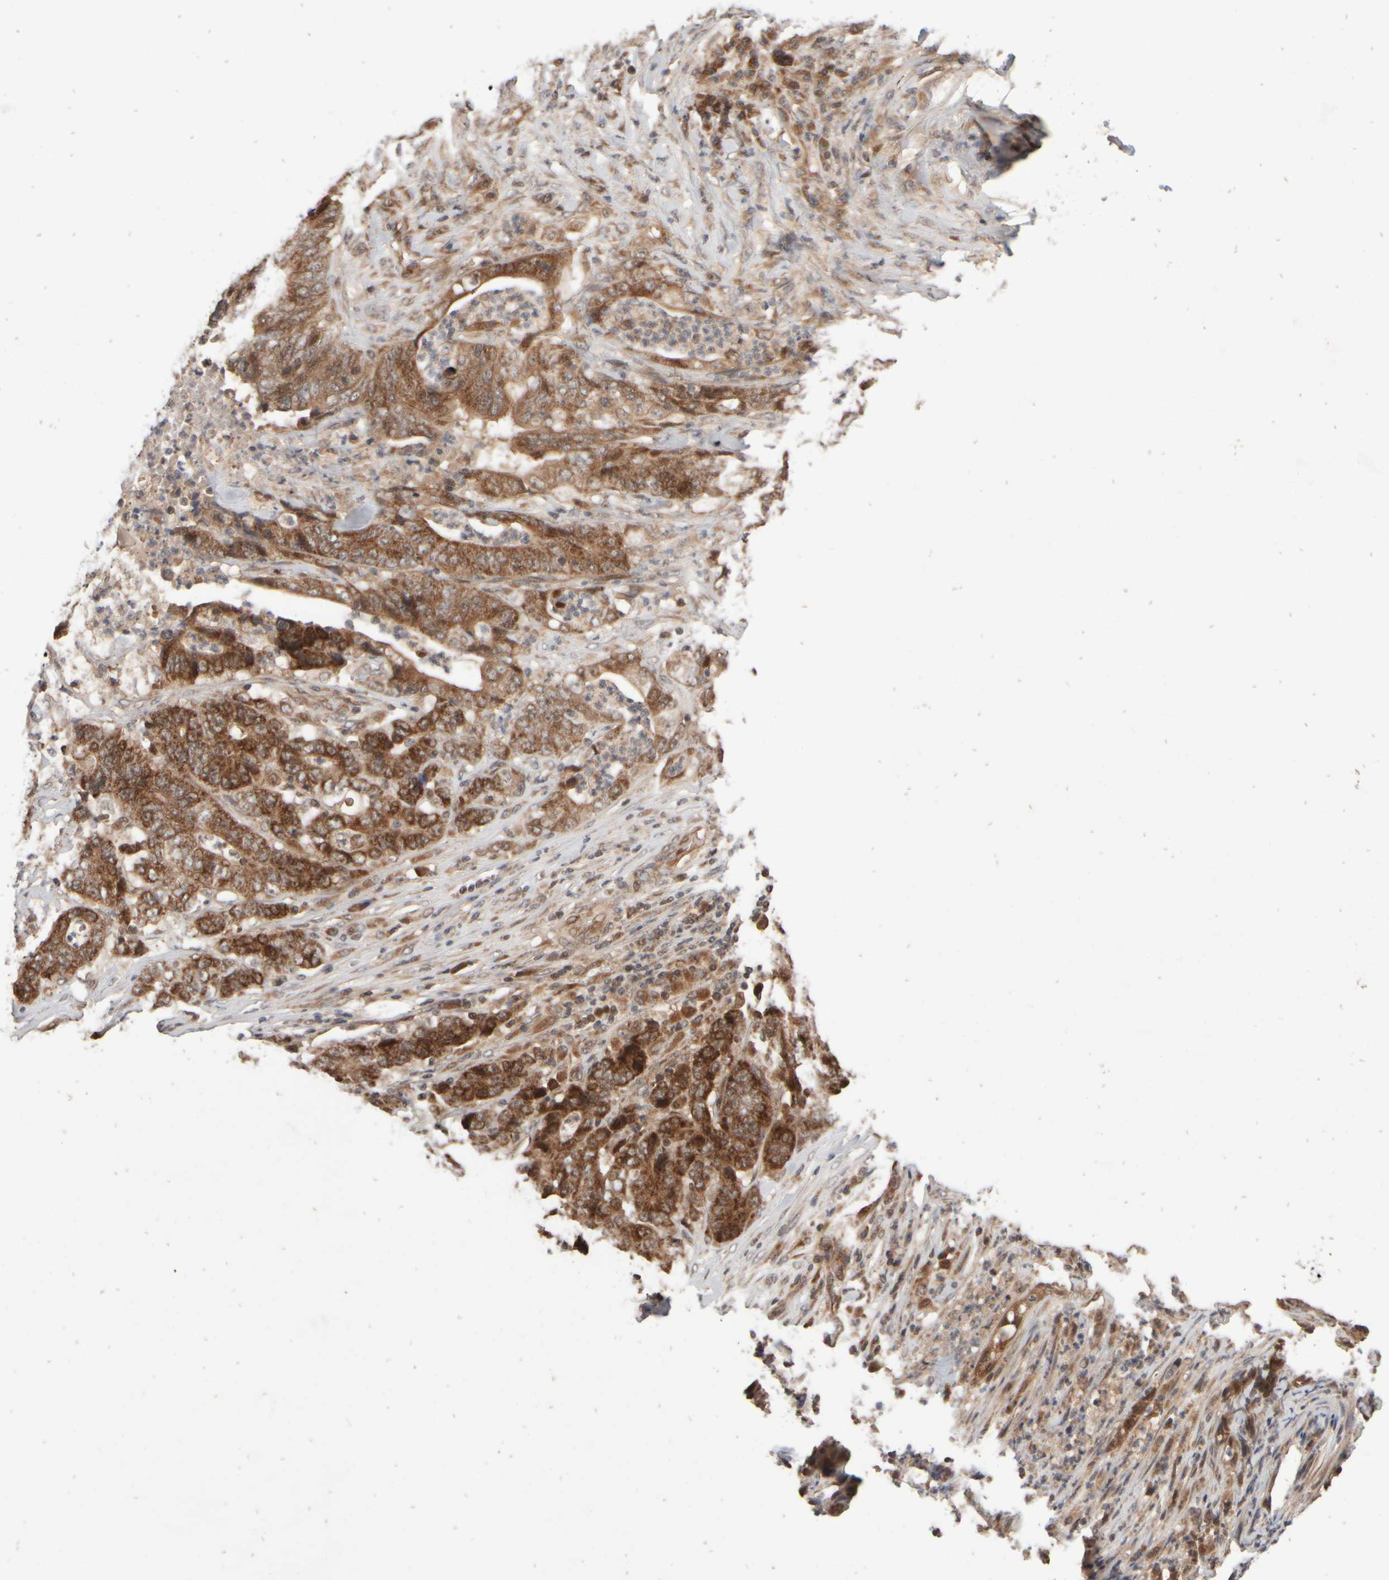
{"staining": {"intensity": "strong", "quantity": ">75%", "location": "cytoplasmic/membranous,nuclear"}, "tissue": "stomach cancer", "cell_type": "Tumor cells", "image_type": "cancer", "snomed": [{"axis": "morphology", "description": "Adenocarcinoma, NOS"}, {"axis": "topography", "description": "Stomach"}], "caption": "Immunohistochemistry (DAB) staining of human stomach cancer (adenocarcinoma) reveals strong cytoplasmic/membranous and nuclear protein positivity in about >75% of tumor cells.", "gene": "ABHD11", "patient": {"sex": "female", "age": 73}}